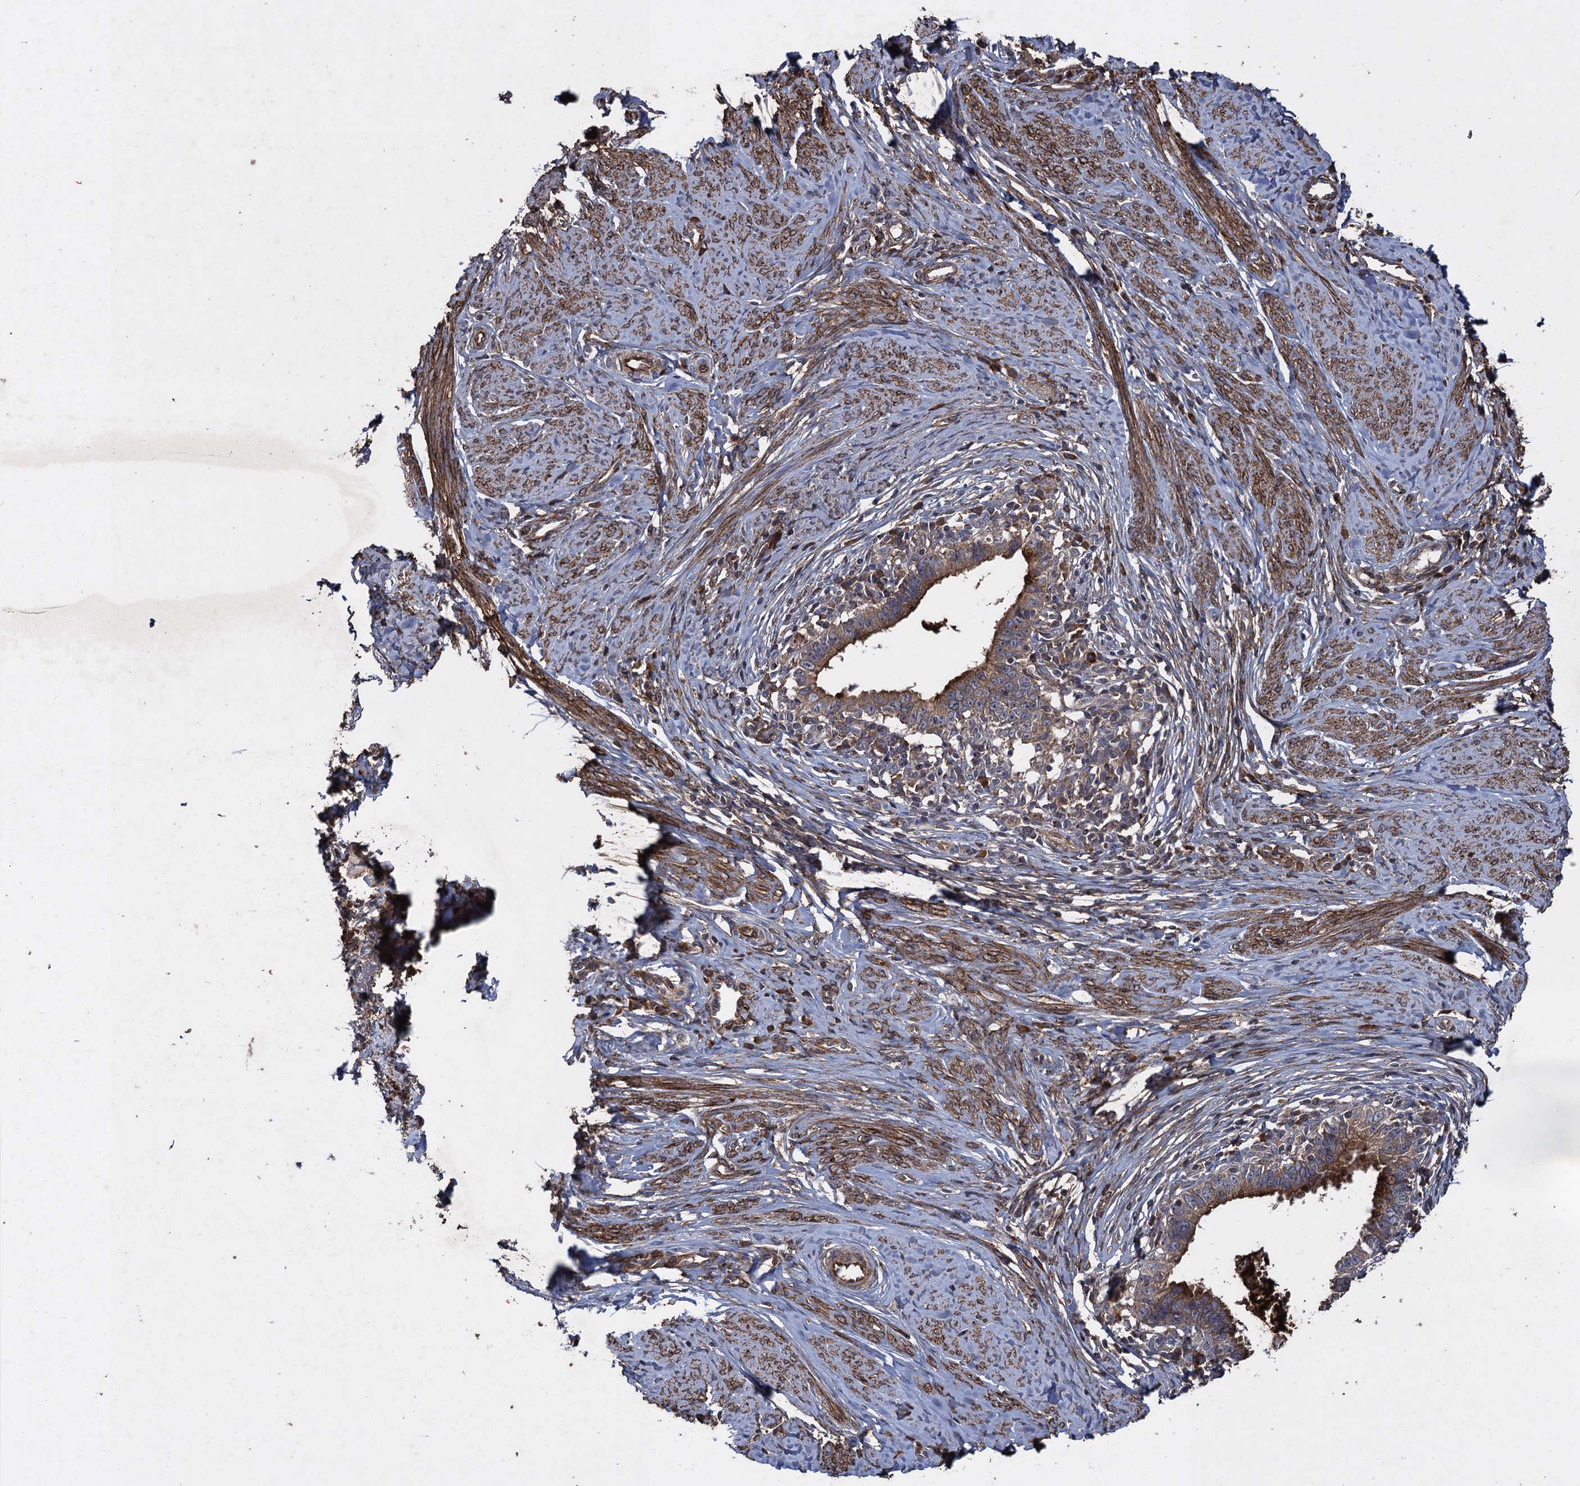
{"staining": {"intensity": "moderate", "quantity": ">75%", "location": "cytoplasmic/membranous"}, "tissue": "cervical cancer", "cell_type": "Tumor cells", "image_type": "cancer", "snomed": [{"axis": "morphology", "description": "Adenocarcinoma, NOS"}, {"axis": "topography", "description": "Cervix"}], "caption": "DAB immunohistochemical staining of human cervical cancer reveals moderate cytoplasmic/membranous protein expression in about >75% of tumor cells. The staining was performed using DAB, with brown indicating positive protein expression. Nuclei are stained blue with hematoxylin.", "gene": "TXNDC11", "patient": {"sex": "female", "age": 36}}